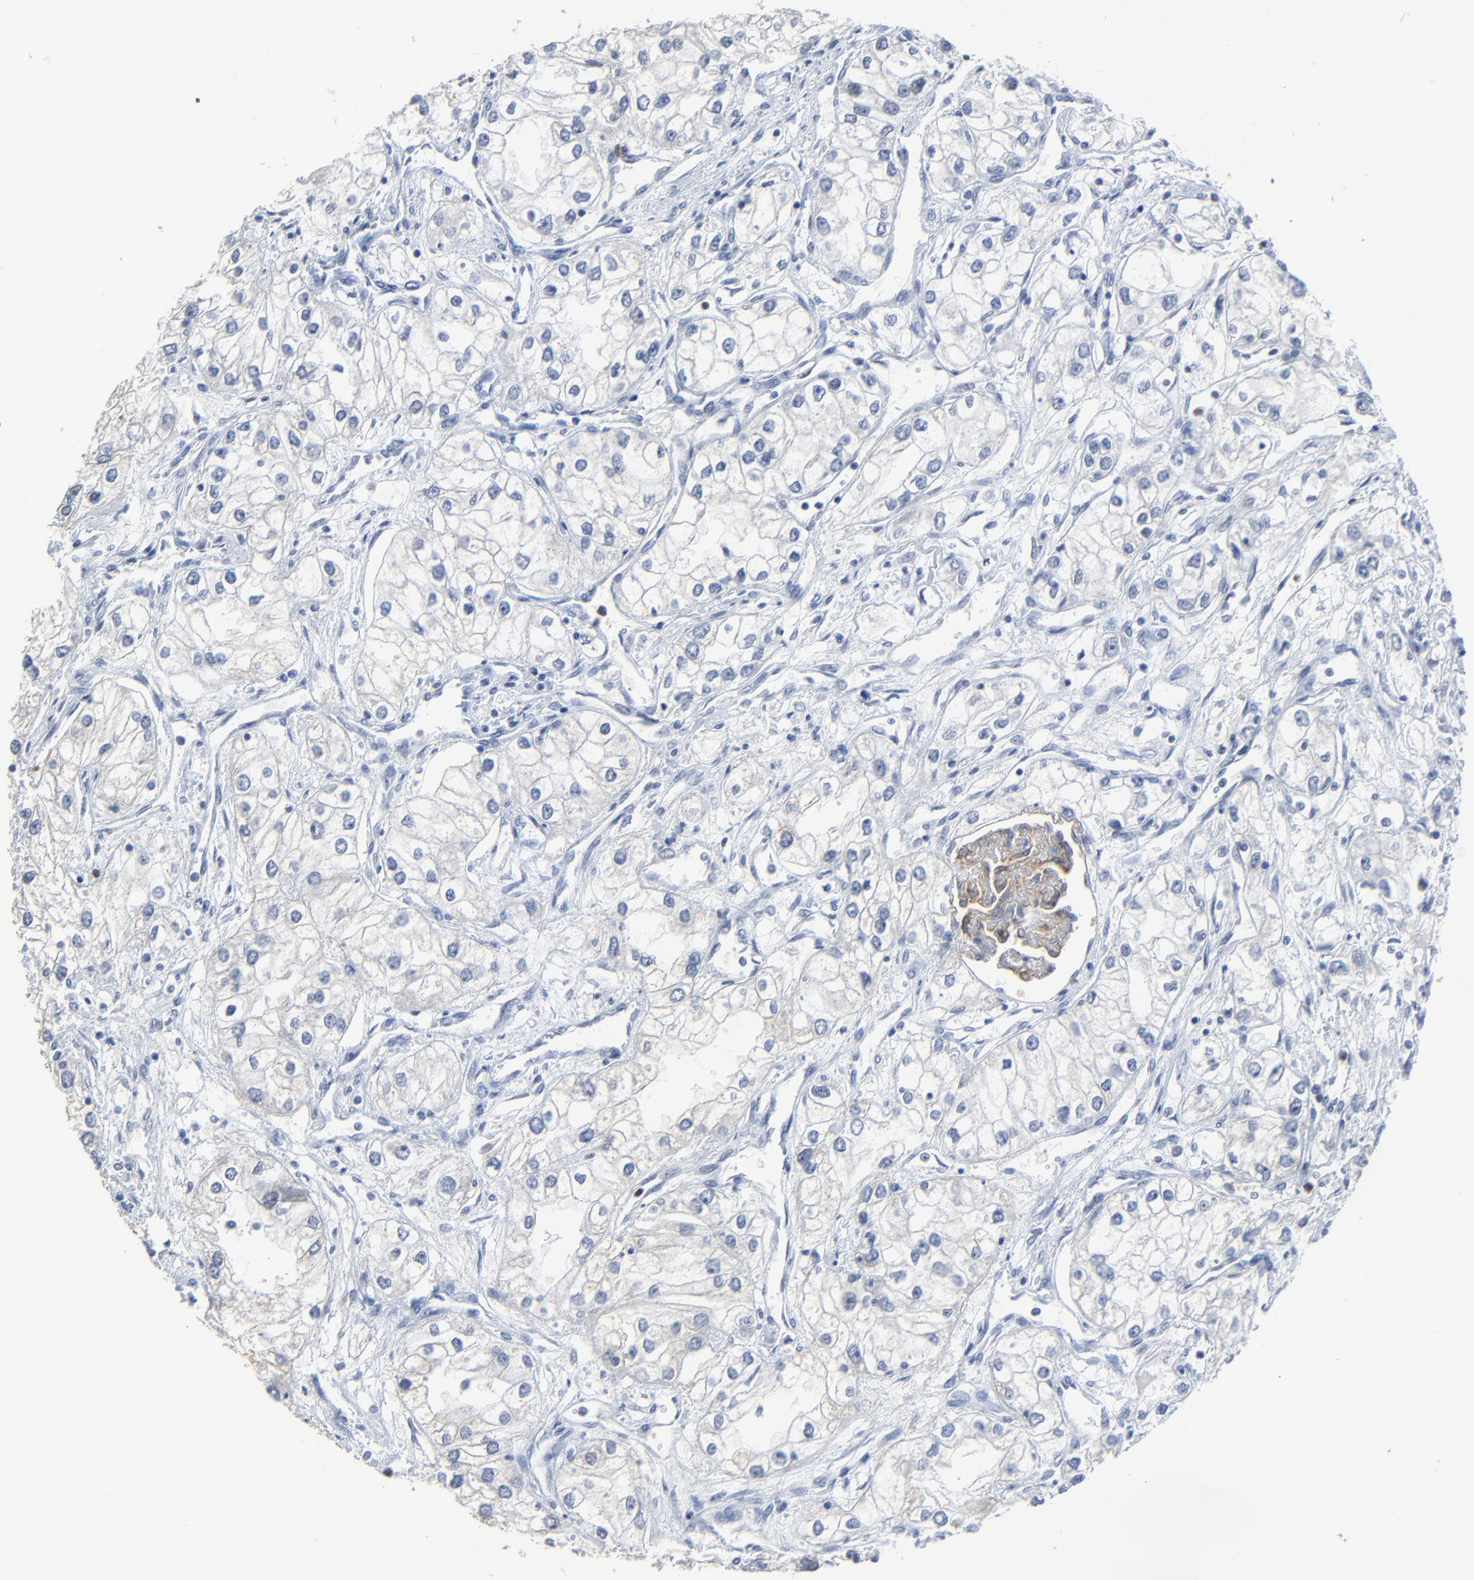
{"staining": {"intensity": "negative", "quantity": "none", "location": "none"}, "tissue": "renal cancer", "cell_type": "Tumor cells", "image_type": "cancer", "snomed": [{"axis": "morphology", "description": "Adenocarcinoma, NOS"}, {"axis": "topography", "description": "Kidney"}], "caption": "A high-resolution image shows IHC staining of renal cancer (adenocarcinoma), which shows no significant staining in tumor cells.", "gene": "BIRC3", "patient": {"sex": "male", "age": 57}}